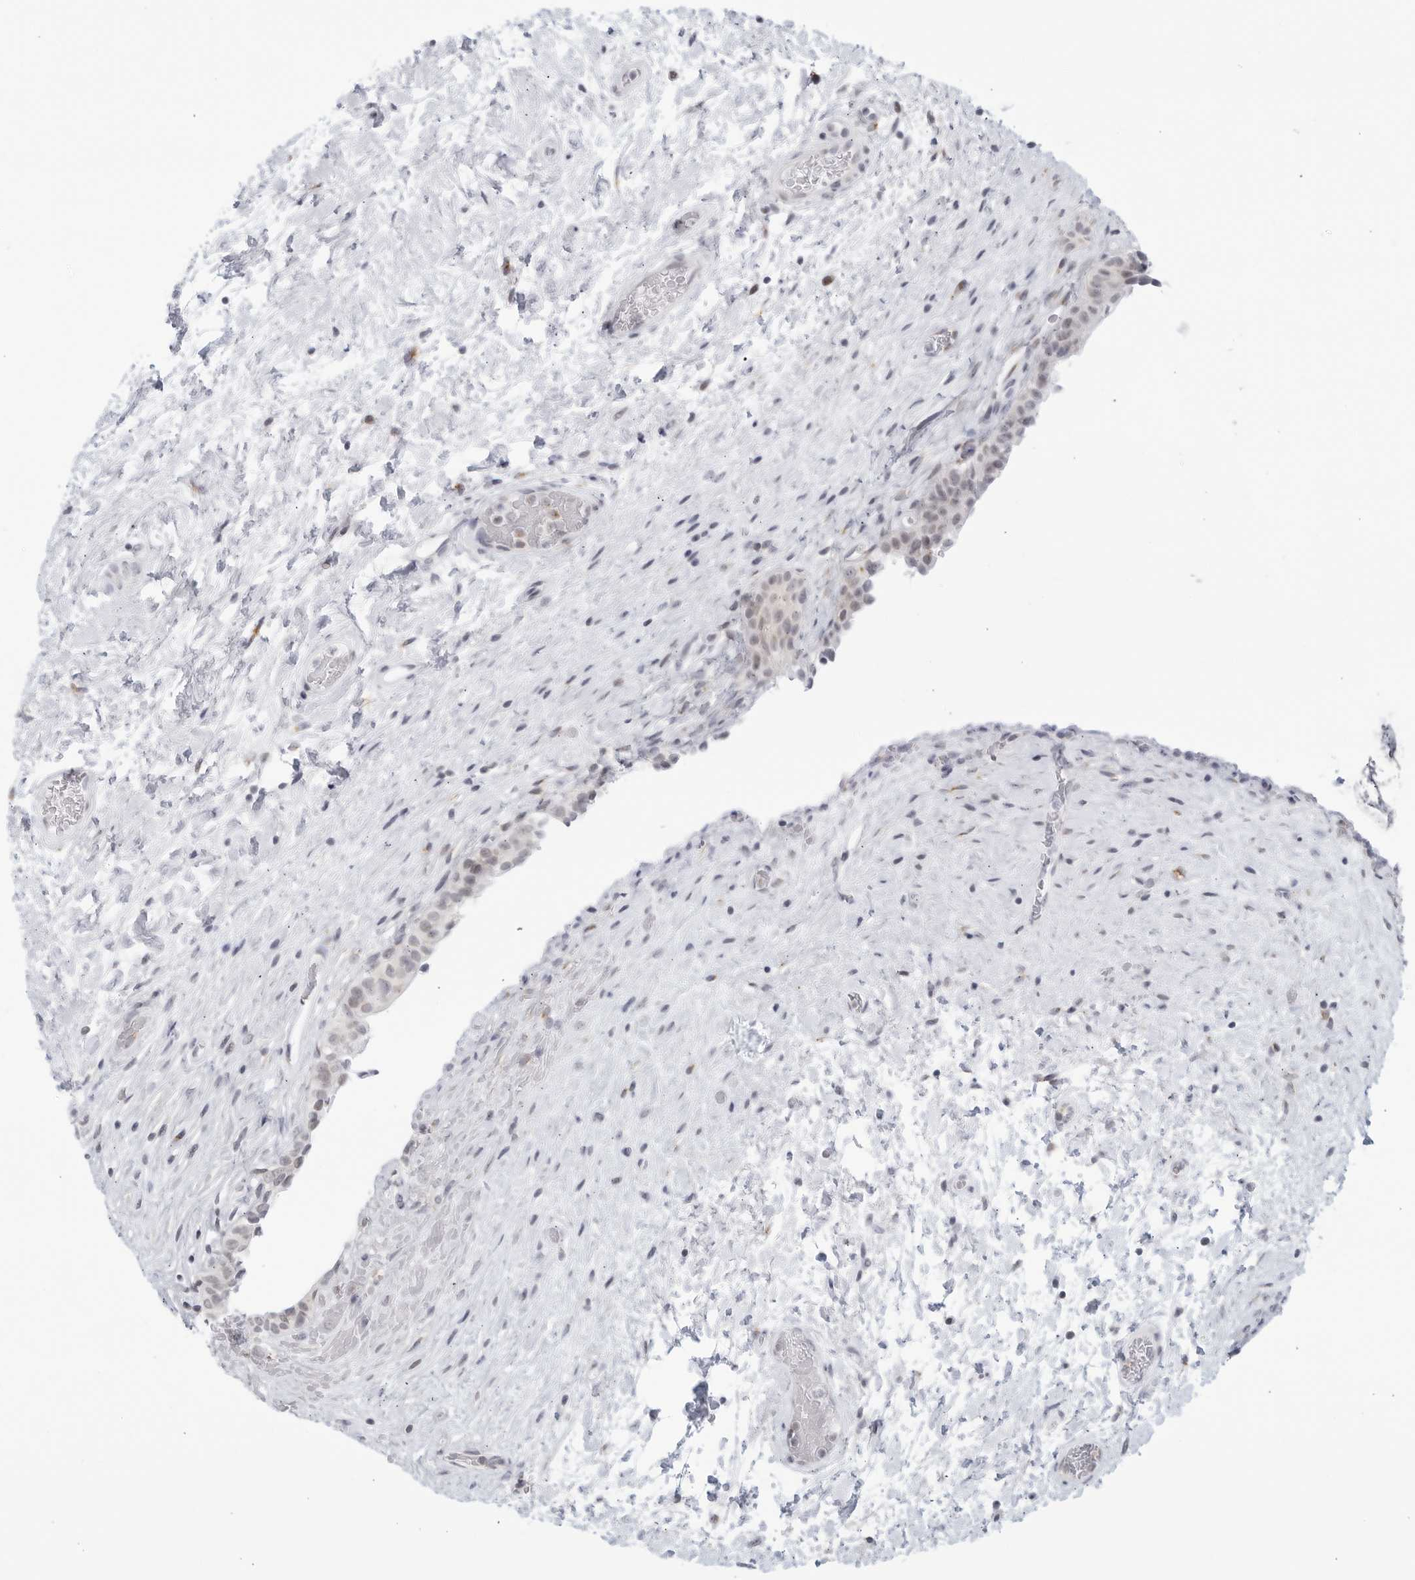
{"staining": {"intensity": "weak", "quantity": "<25%", "location": "nuclear"}, "tissue": "urinary bladder", "cell_type": "Urothelial cells", "image_type": "normal", "snomed": [{"axis": "morphology", "description": "Normal tissue, NOS"}, {"axis": "topography", "description": "Urinary bladder"}], "caption": "Immunohistochemical staining of benign urinary bladder shows no significant positivity in urothelial cells.", "gene": "WDTC1", "patient": {"sex": "male", "age": 74}}